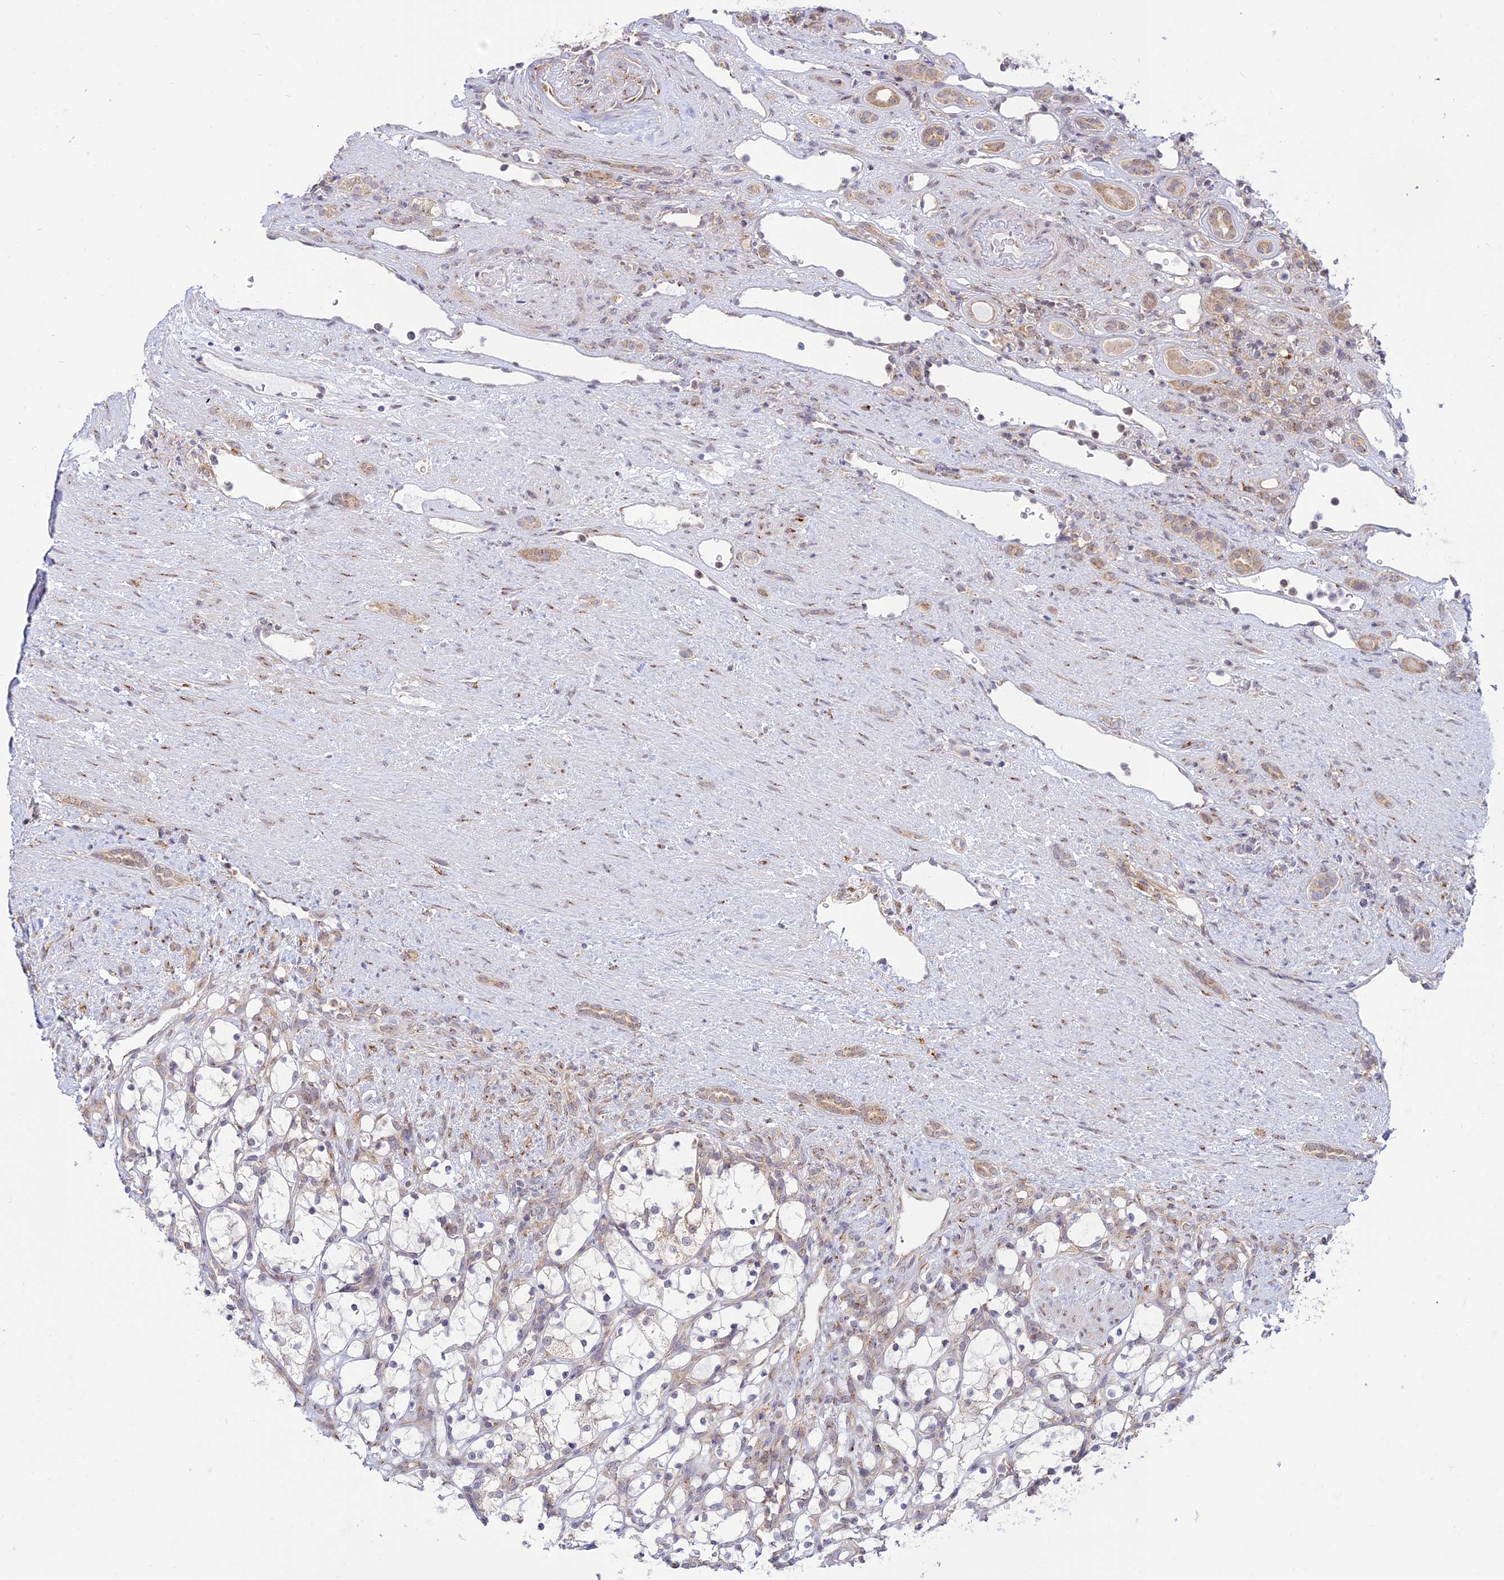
{"staining": {"intensity": "weak", "quantity": "<25%", "location": "cytoplasmic/membranous"}, "tissue": "renal cancer", "cell_type": "Tumor cells", "image_type": "cancer", "snomed": [{"axis": "morphology", "description": "Adenocarcinoma, NOS"}, {"axis": "topography", "description": "Kidney"}], "caption": "High magnification brightfield microscopy of renal cancer stained with DAB (brown) and counterstained with hematoxylin (blue): tumor cells show no significant expression.", "gene": "GOLGA3", "patient": {"sex": "female", "age": 69}}